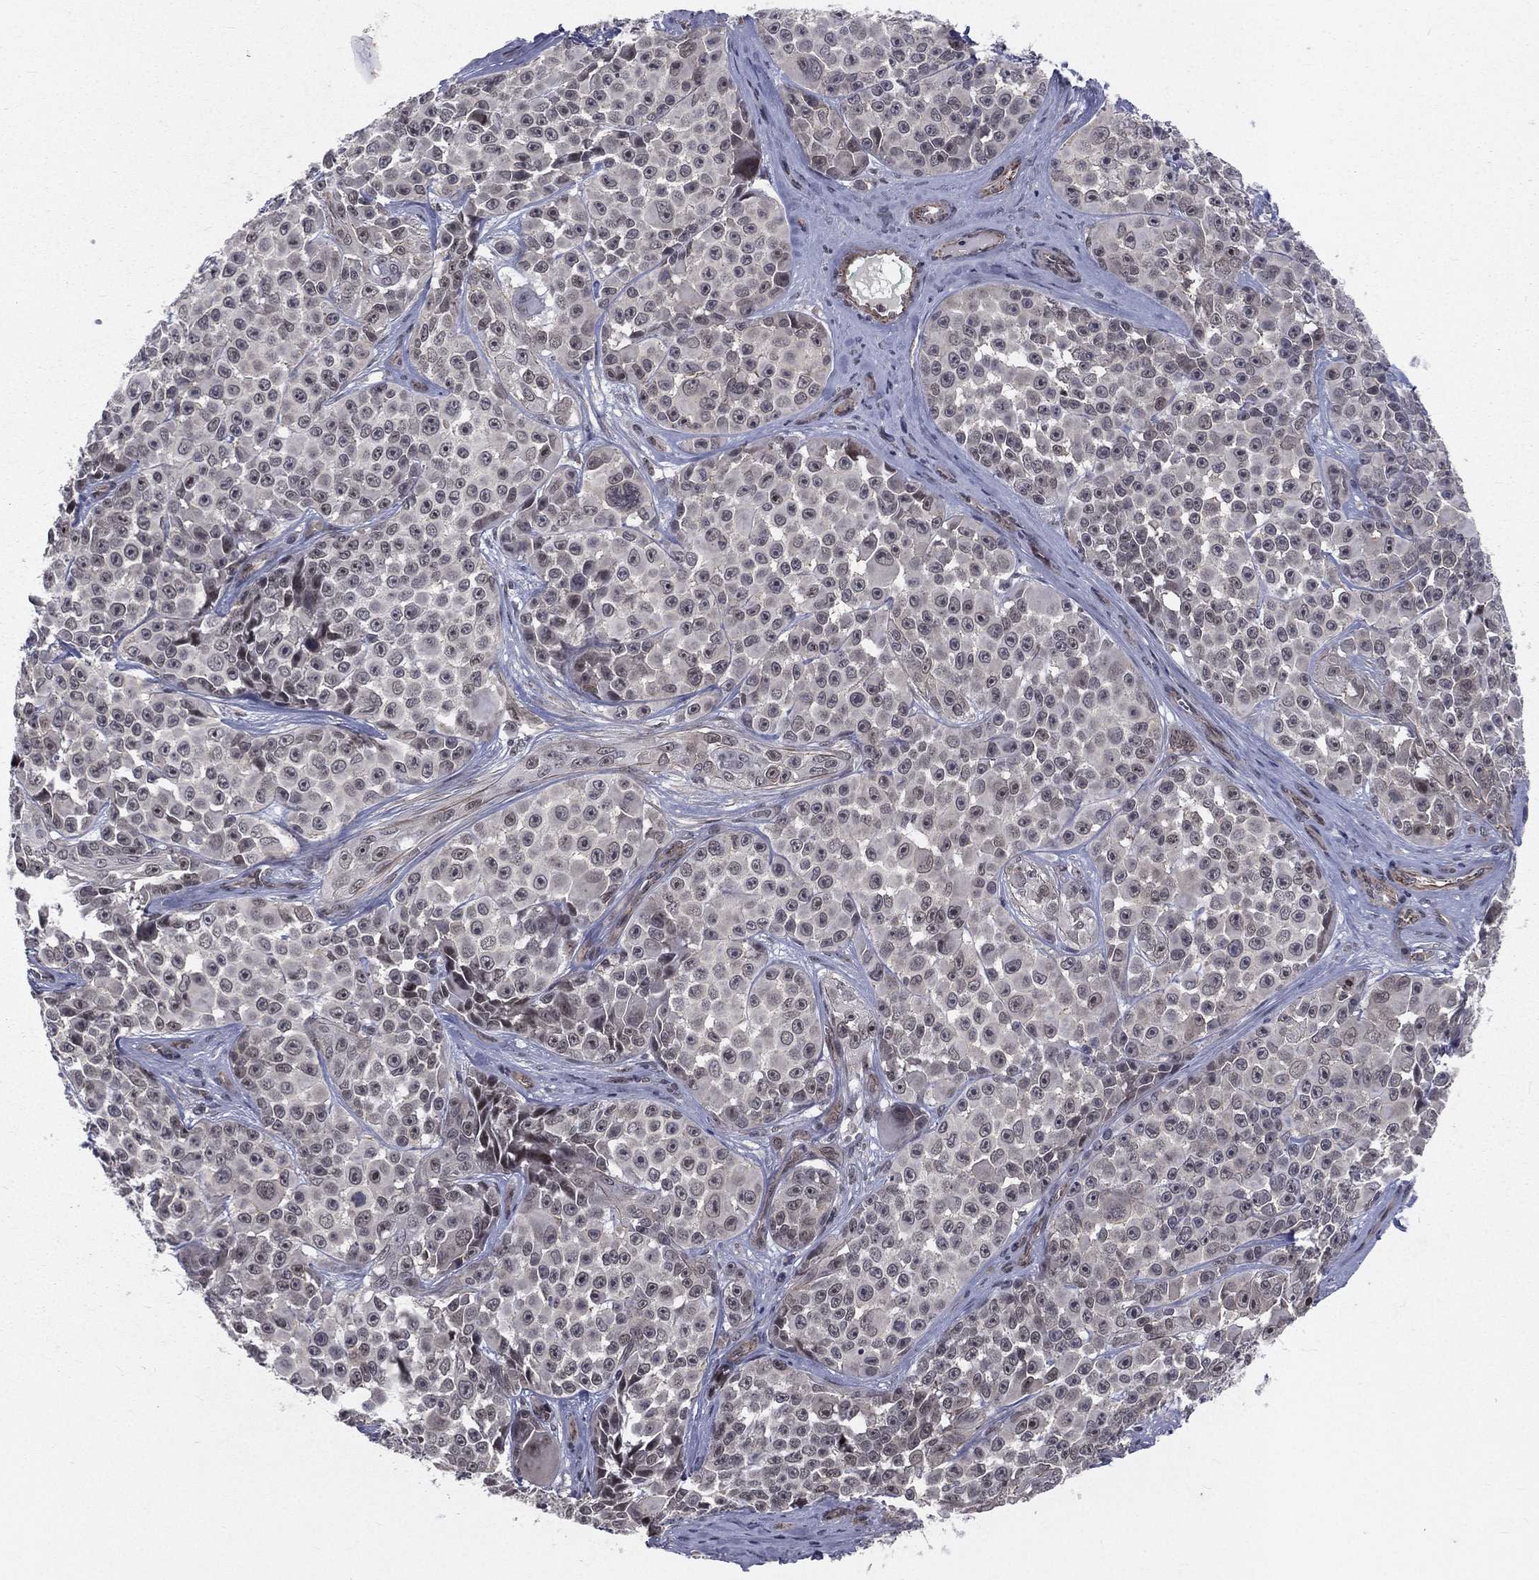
{"staining": {"intensity": "moderate", "quantity": ">75%", "location": "nuclear"}, "tissue": "melanoma", "cell_type": "Tumor cells", "image_type": "cancer", "snomed": [{"axis": "morphology", "description": "Malignant melanoma, NOS"}, {"axis": "topography", "description": "Skin"}], "caption": "An image showing moderate nuclear expression in about >75% of tumor cells in malignant melanoma, as visualized by brown immunohistochemical staining.", "gene": "MORC2", "patient": {"sex": "female", "age": 88}}